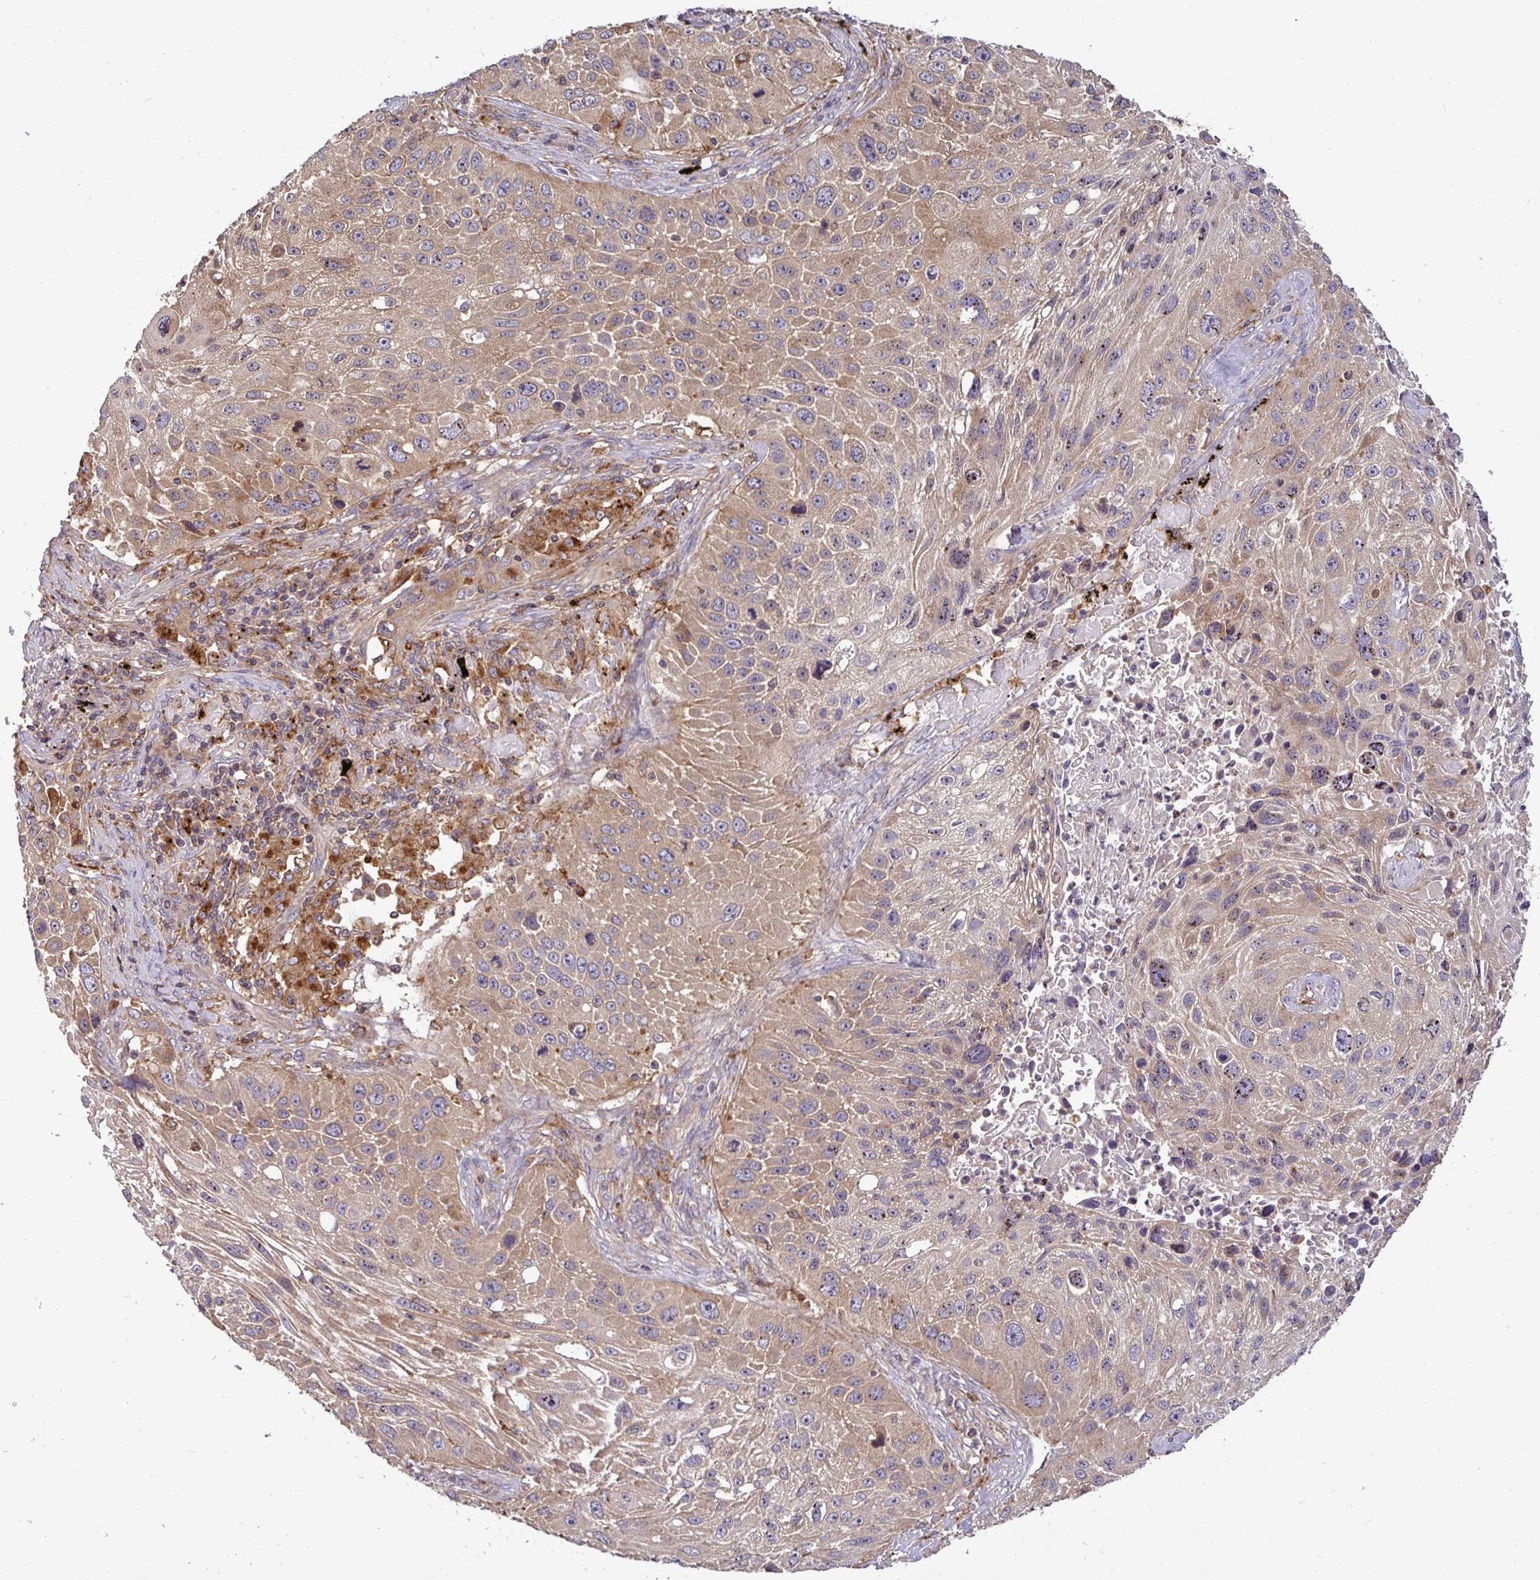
{"staining": {"intensity": "moderate", "quantity": ">75%", "location": "cytoplasmic/membranous"}, "tissue": "lung cancer", "cell_type": "Tumor cells", "image_type": "cancer", "snomed": [{"axis": "morphology", "description": "Normal morphology"}, {"axis": "morphology", "description": "Squamous cell carcinoma, NOS"}, {"axis": "topography", "description": "Lymph node"}, {"axis": "topography", "description": "Lung"}], "caption": "IHC image of human lung squamous cell carcinoma stained for a protein (brown), which exhibits medium levels of moderate cytoplasmic/membranous staining in about >75% of tumor cells.", "gene": "ATP6V1F", "patient": {"sex": "male", "age": 67}}